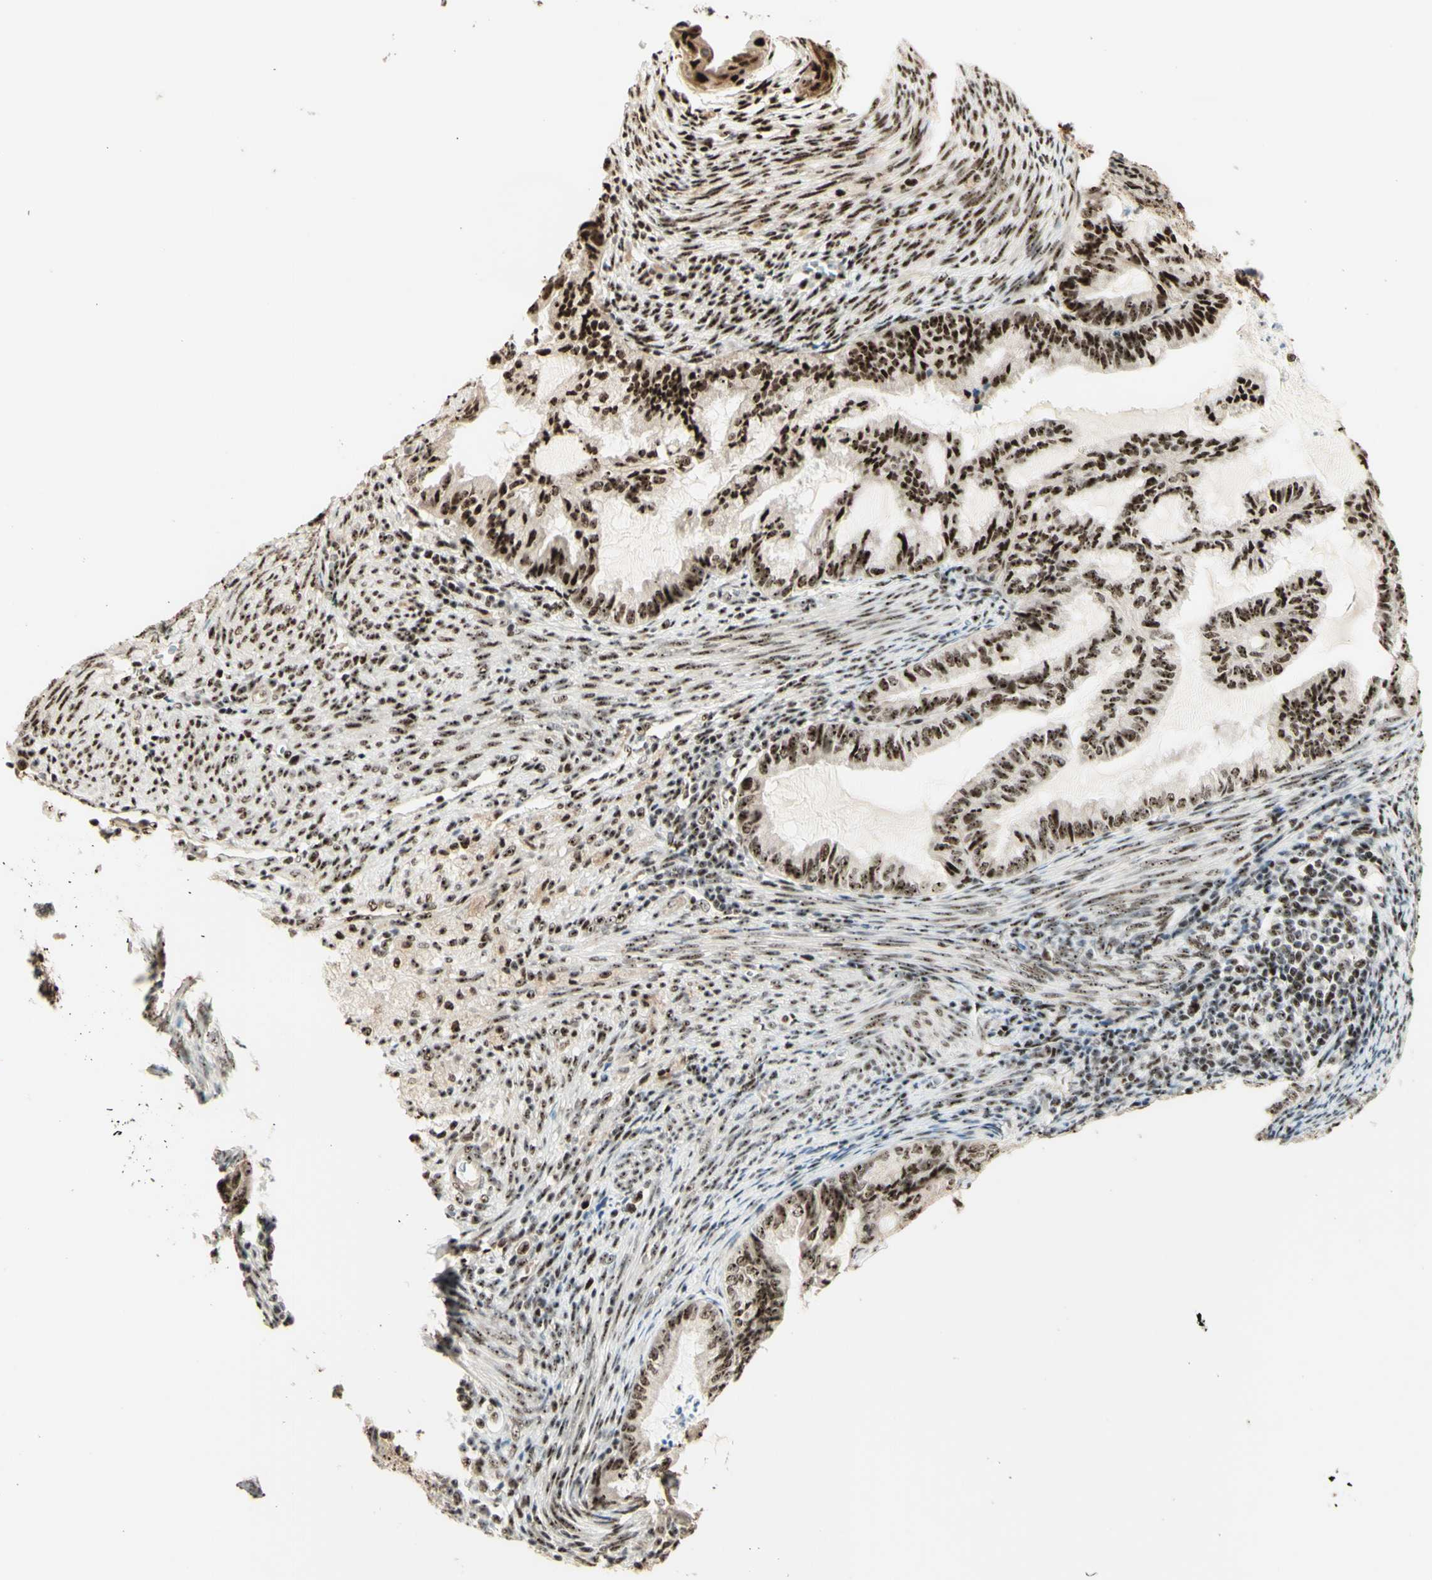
{"staining": {"intensity": "strong", "quantity": "25%-75%", "location": "nuclear"}, "tissue": "cervical cancer", "cell_type": "Tumor cells", "image_type": "cancer", "snomed": [{"axis": "morphology", "description": "Normal tissue, NOS"}, {"axis": "morphology", "description": "Adenocarcinoma, NOS"}, {"axis": "topography", "description": "Cervix"}, {"axis": "topography", "description": "Endometrium"}], "caption": "Immunohistochemistry micrograph of cervical cancer stained for a protein (brown), which displays high levels of strong nuclear positivity in about 25%-75% of tumor cells.", "gene": "DHX9", "patient": {"sex": "female", "age": 86}}